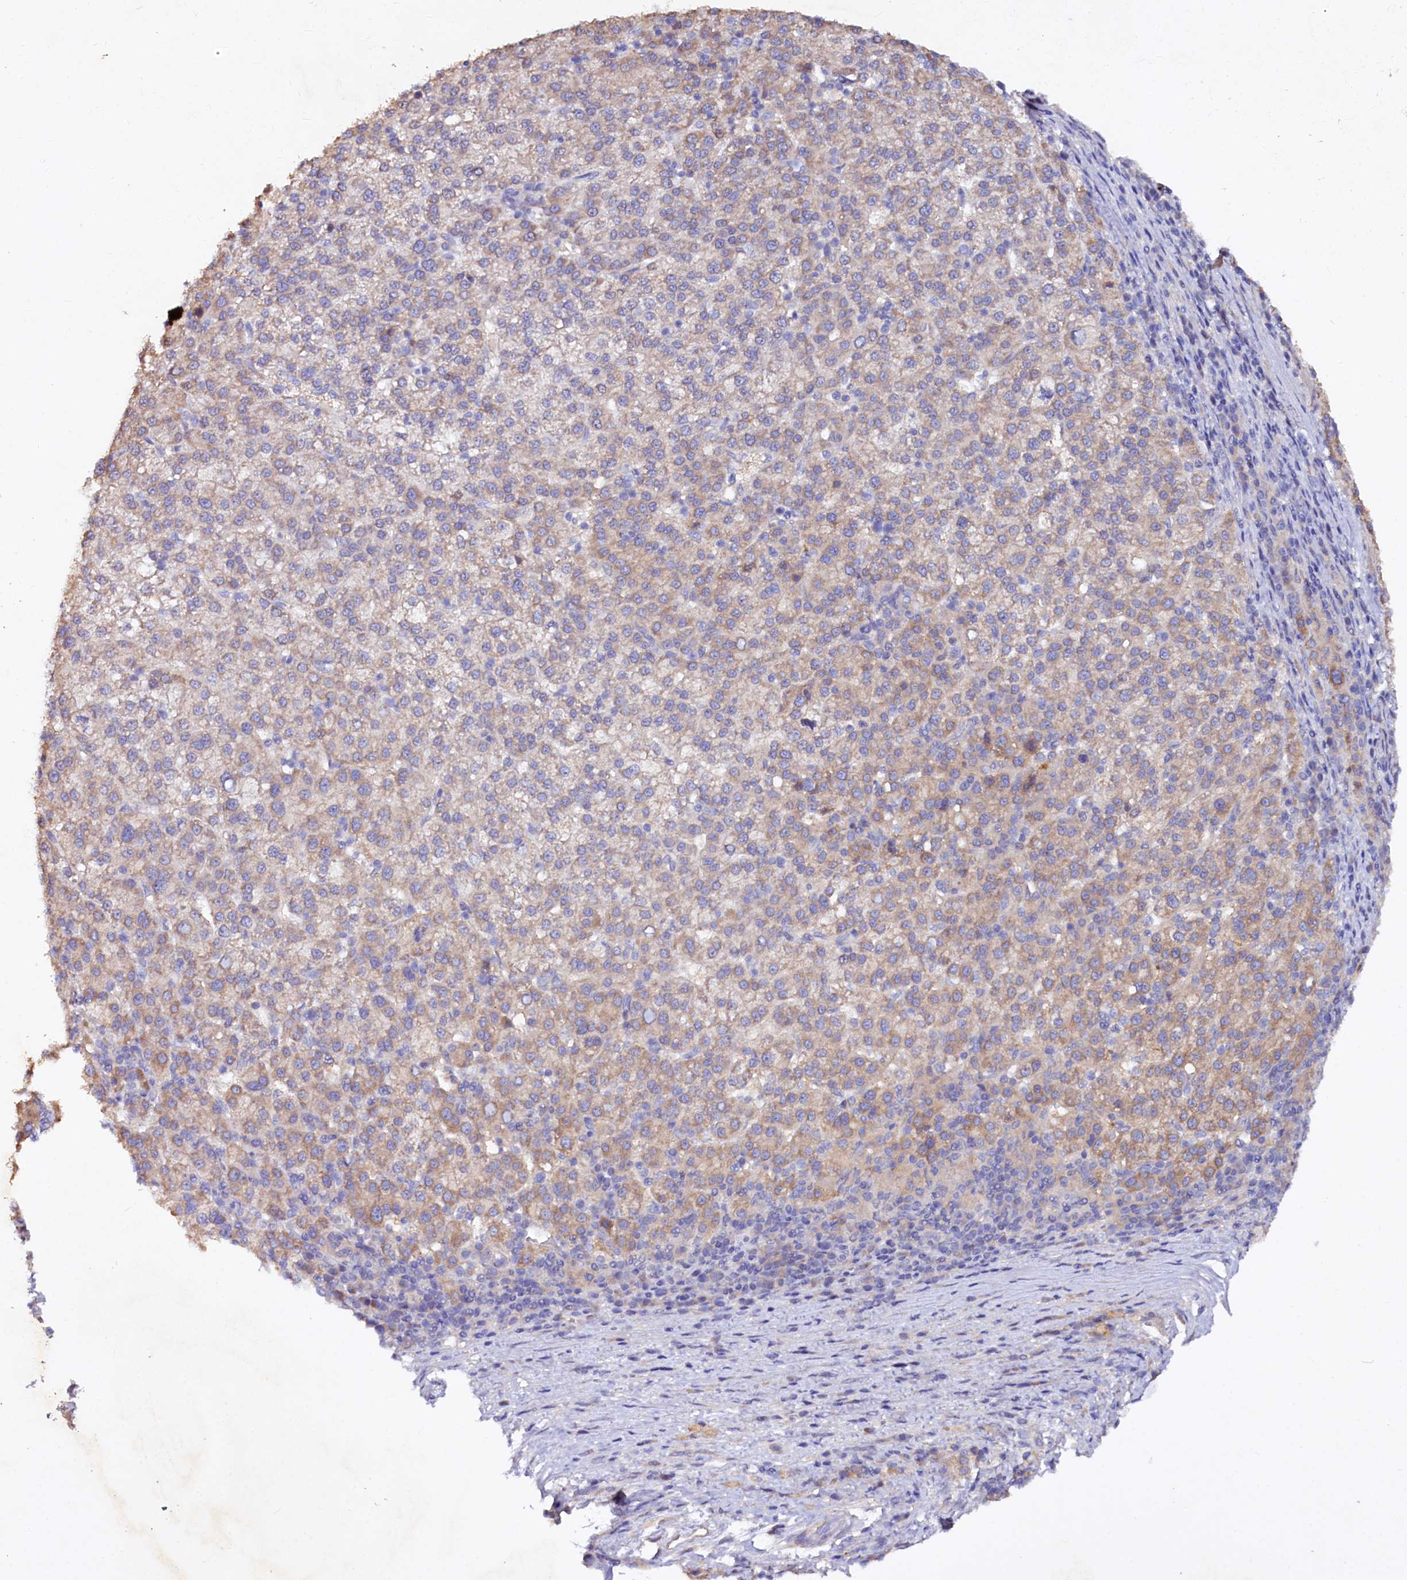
{"staining": {"intensity": "weak", "quantity": "25%-75%", "location": "cytoplasmic/membranous"}, "tissue": "liver cancer", "cell_type": "Tumor cells", "image_type": "cancer", "snomed": [{"axis": "morphology", "description": "Carcinoma, Hepatocellular, NOS"}, {"axis": "topography", "description": "Liver"}], "caption": "IHC image of neoplastic tissue: human hepatocellular carcinoma (liver) stained using immunohistochemistry (IHC) displays low levels of weak protein expression localized specifically in the cytoplasmic/membranous of tumor cells, appearing as a cytoplasmic/membranous brown color.", "gene": "ETFBKMT", "patient": {"sex": "female", "age": 58}}